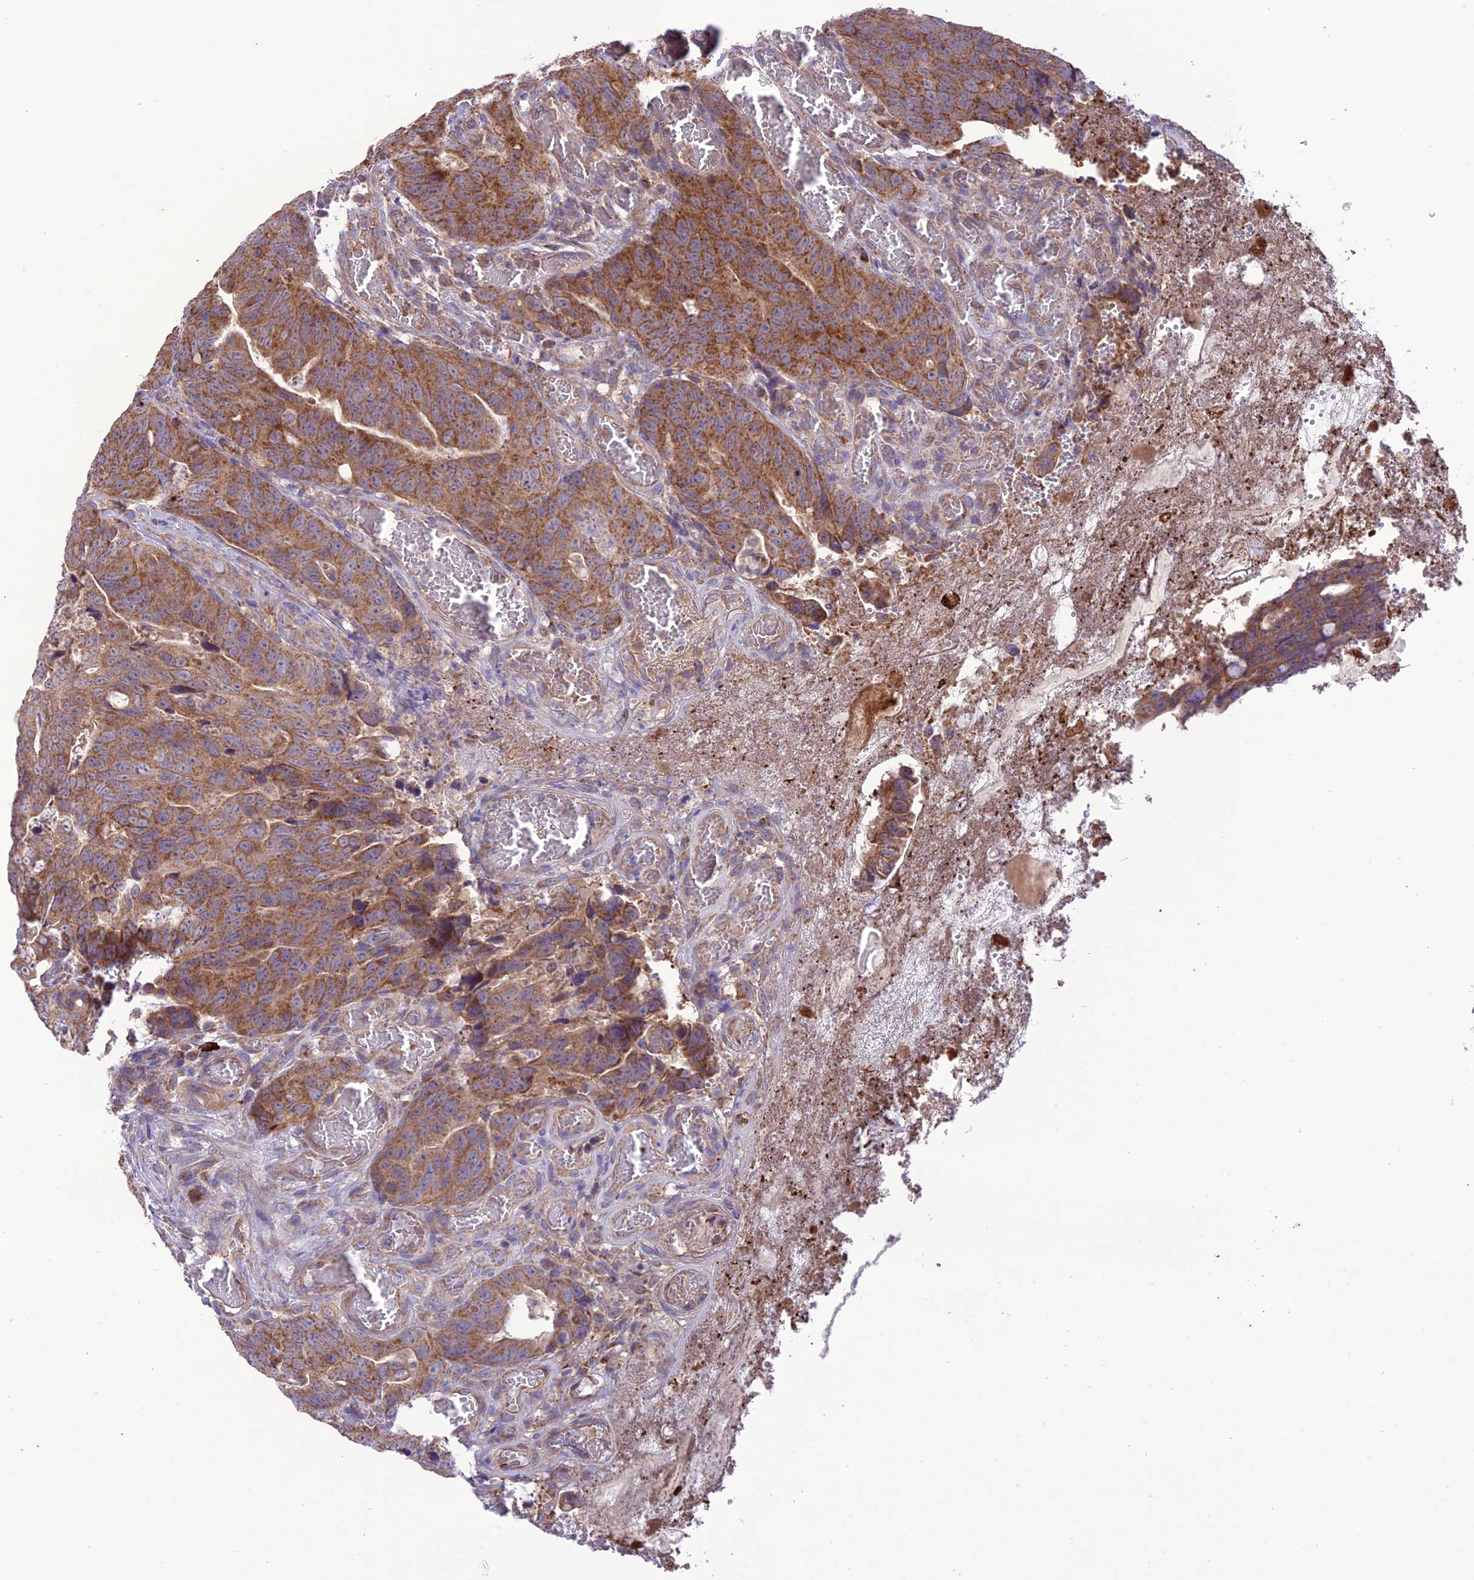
{"staining": {"intensity": "moderate", "quantity": ">75%", "location": "cytoplasmic/membranous"}, "tissue": "colorectal cancer", "cell_type": "Tumor cells", "image_type": "cancer", "snomed": [{"axis": "morphology", "description": "Adenocarcinoma, NOS"}, {"axis": "topography", "description": "Colon"}], "caption": "Approximately >75% of tumor cells in colorectal cancer (adenocarcinoma) exhibit moderate cytoplasmic/membranous protein staining as visualized by brown immunohistochemical staining.", "gene": "NDUFAF1", "patient": {"sex": "female", "age": 82}}